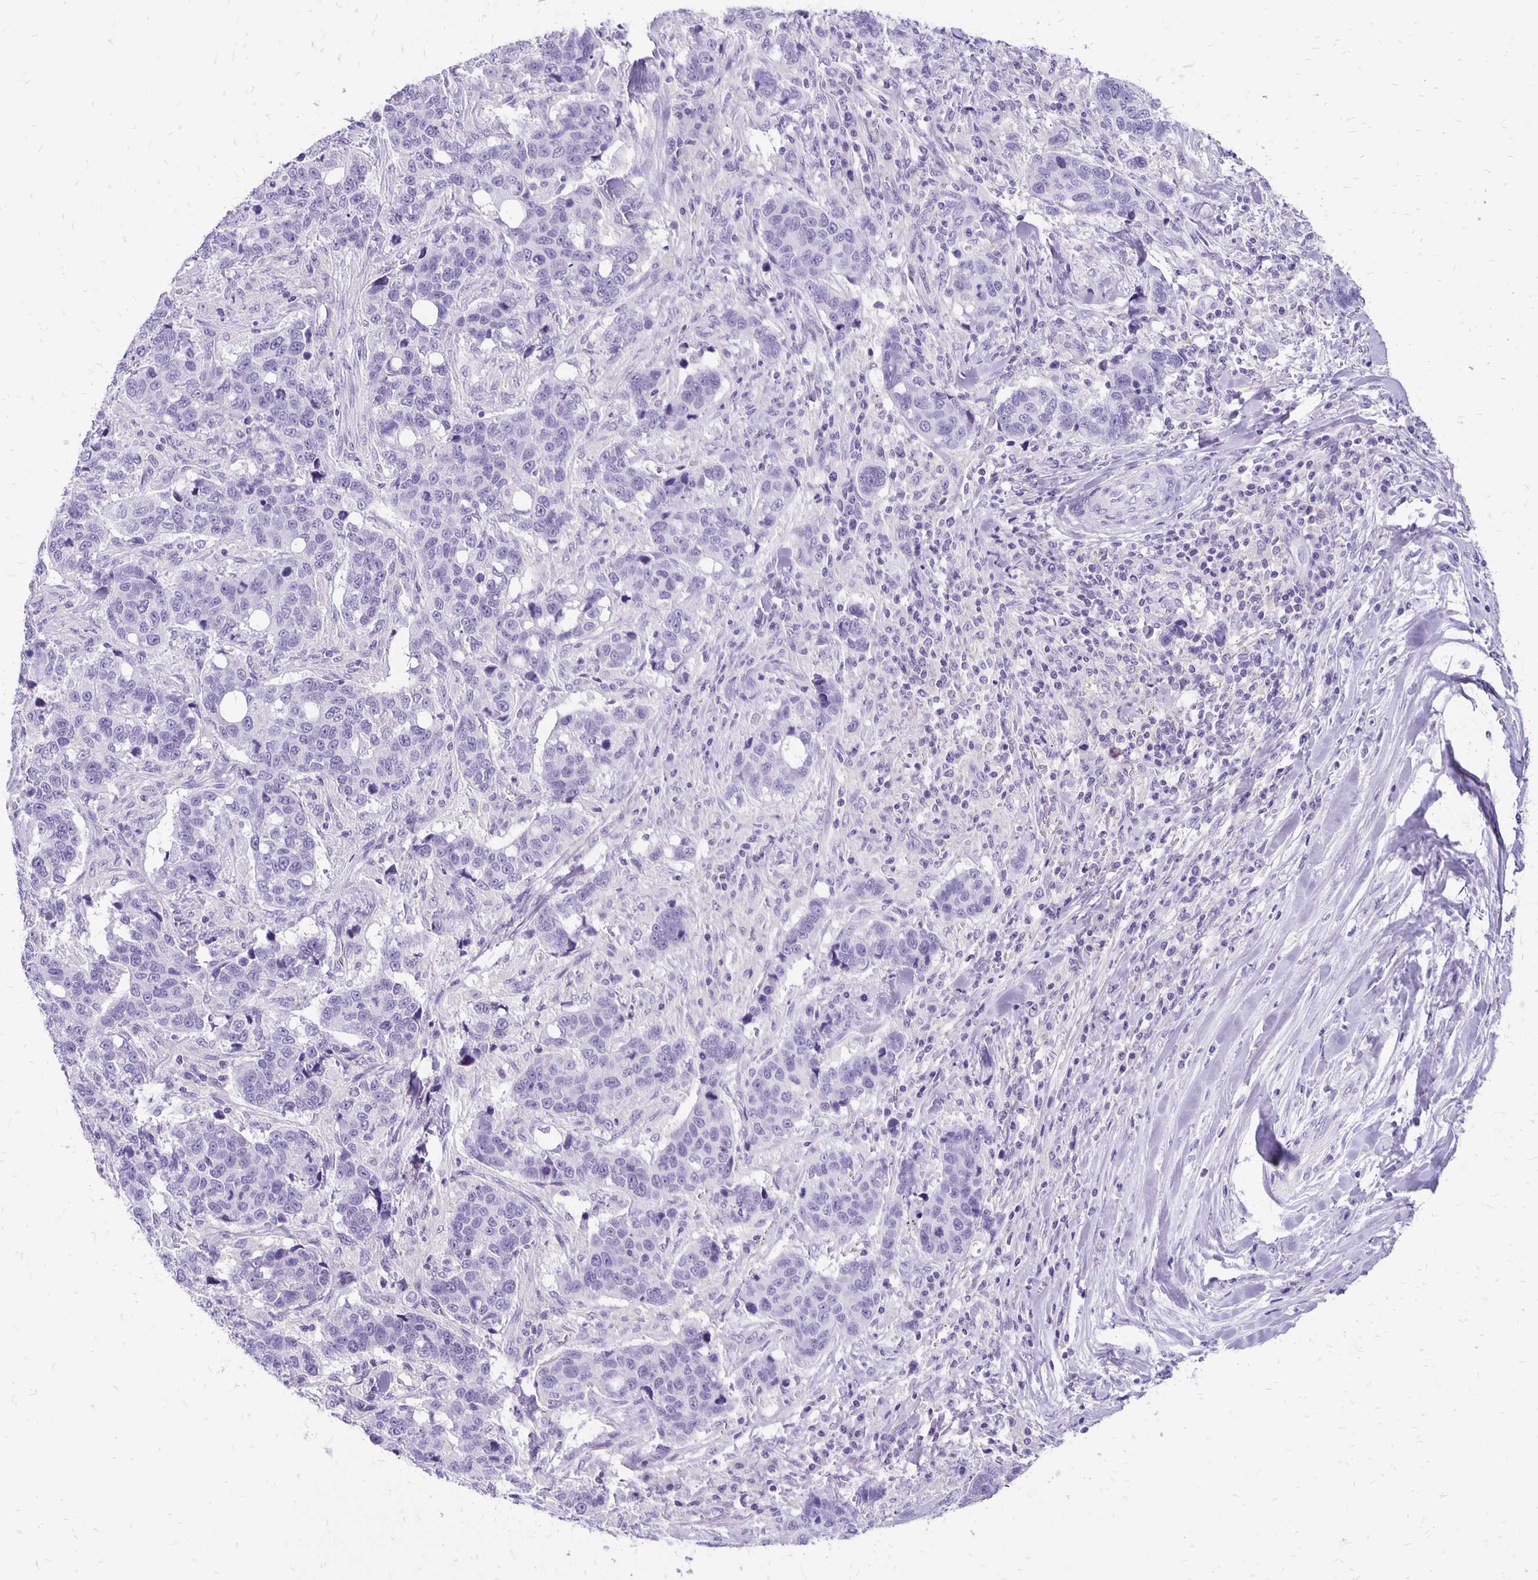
{"staining": {"intensity": "negative", "quantity": "none", "location": "none"}, "tissue": "lung cancer", "cell_type": "Tumor cells", "image_type": "cancer", "snomed": [{"axis": "morphology", "description": "Squamous cell carcinoma, NOS"}, {"axis": "topography", "description": "Lymph node"}, {"axis": "topography", "description": "Lung"}], "caption": "There is no significant positivity in tumor cells of lung cancer (squamous cell carcinoma).", "gene": "ANKRD45", "patient": {"sex": "male", "age": 61}}